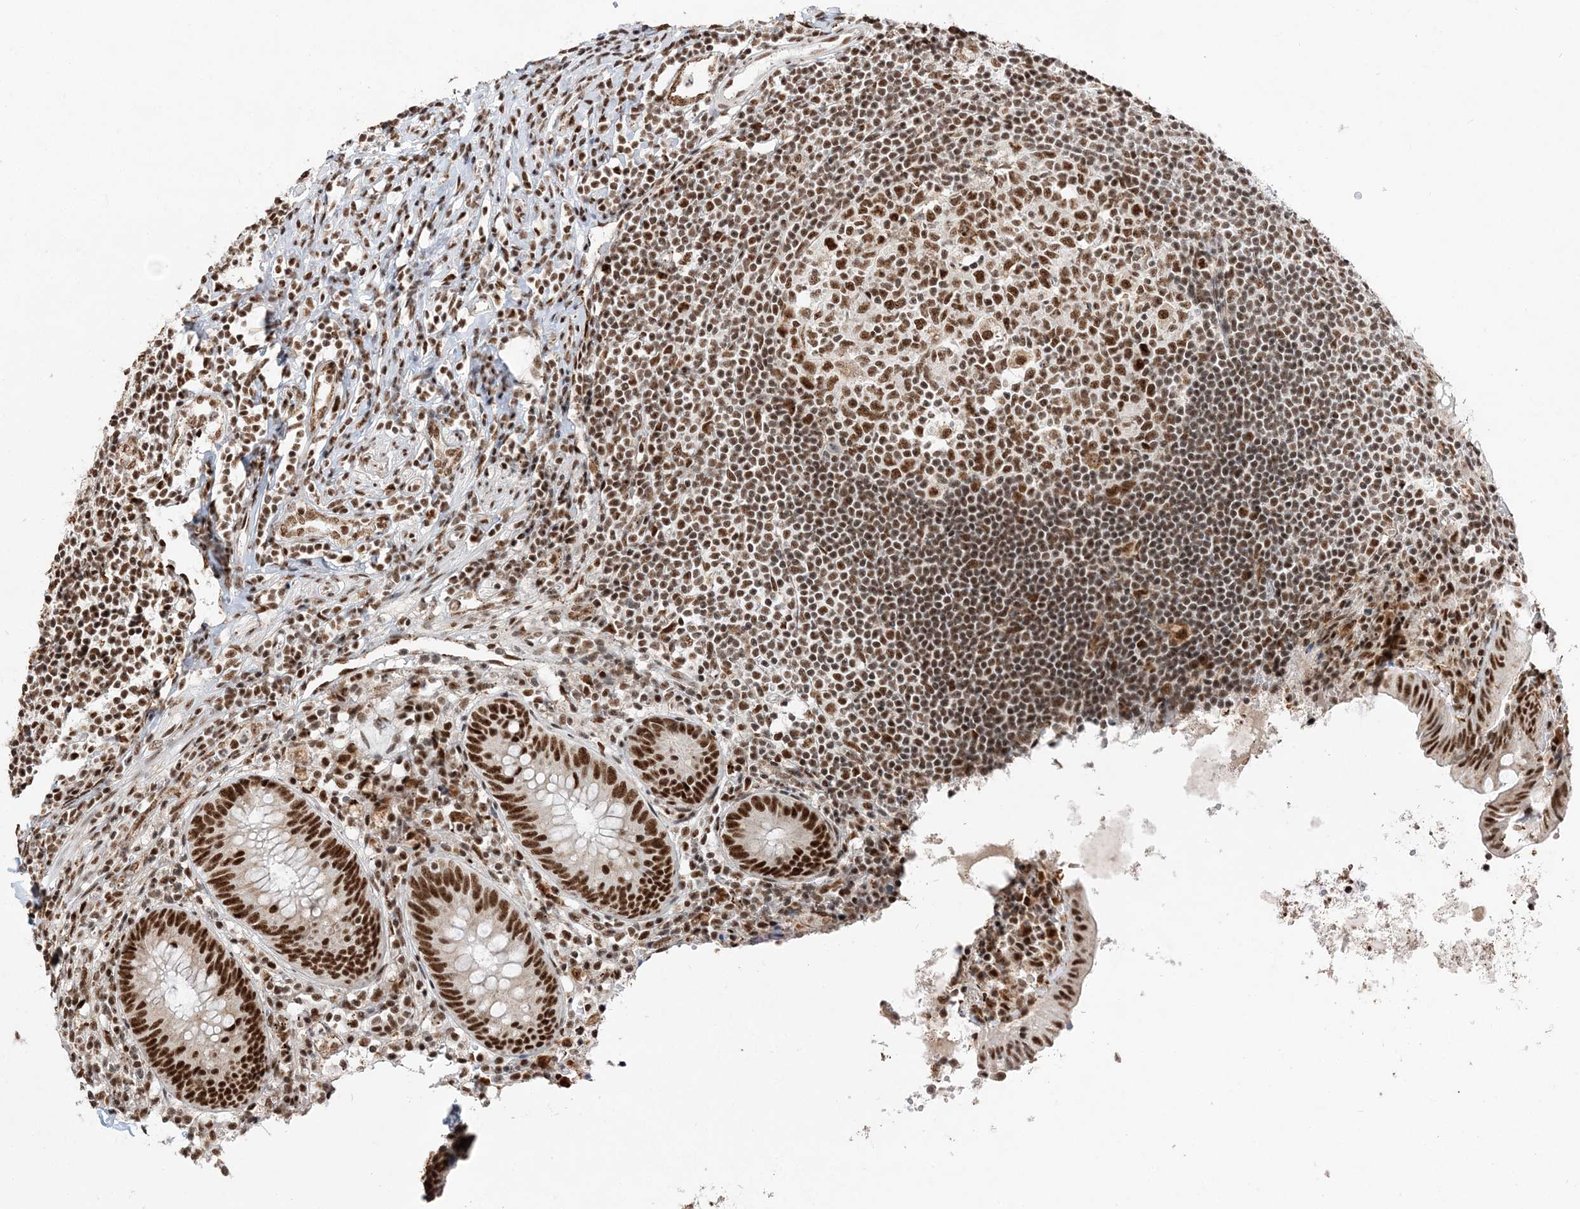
{"staining": {"intensity": "strong", "quantity": ">75%", "location": "nuclear"}, "tissue": "appendix", "cell_type": "Glandular cells", "image_type": "normal", "snomed": [{"axis": "morphology", "description": "Normal tissue, NOS"}, {"axis": "topography", "description": "Appendix"}], "caption": "Human appendix stained for a protein (brown) exhibits strong nuclear positive positivity in approximately >75% of glandular cells.", "gene": "RBM17", "patient": {"sex": "female", "age": 54}}